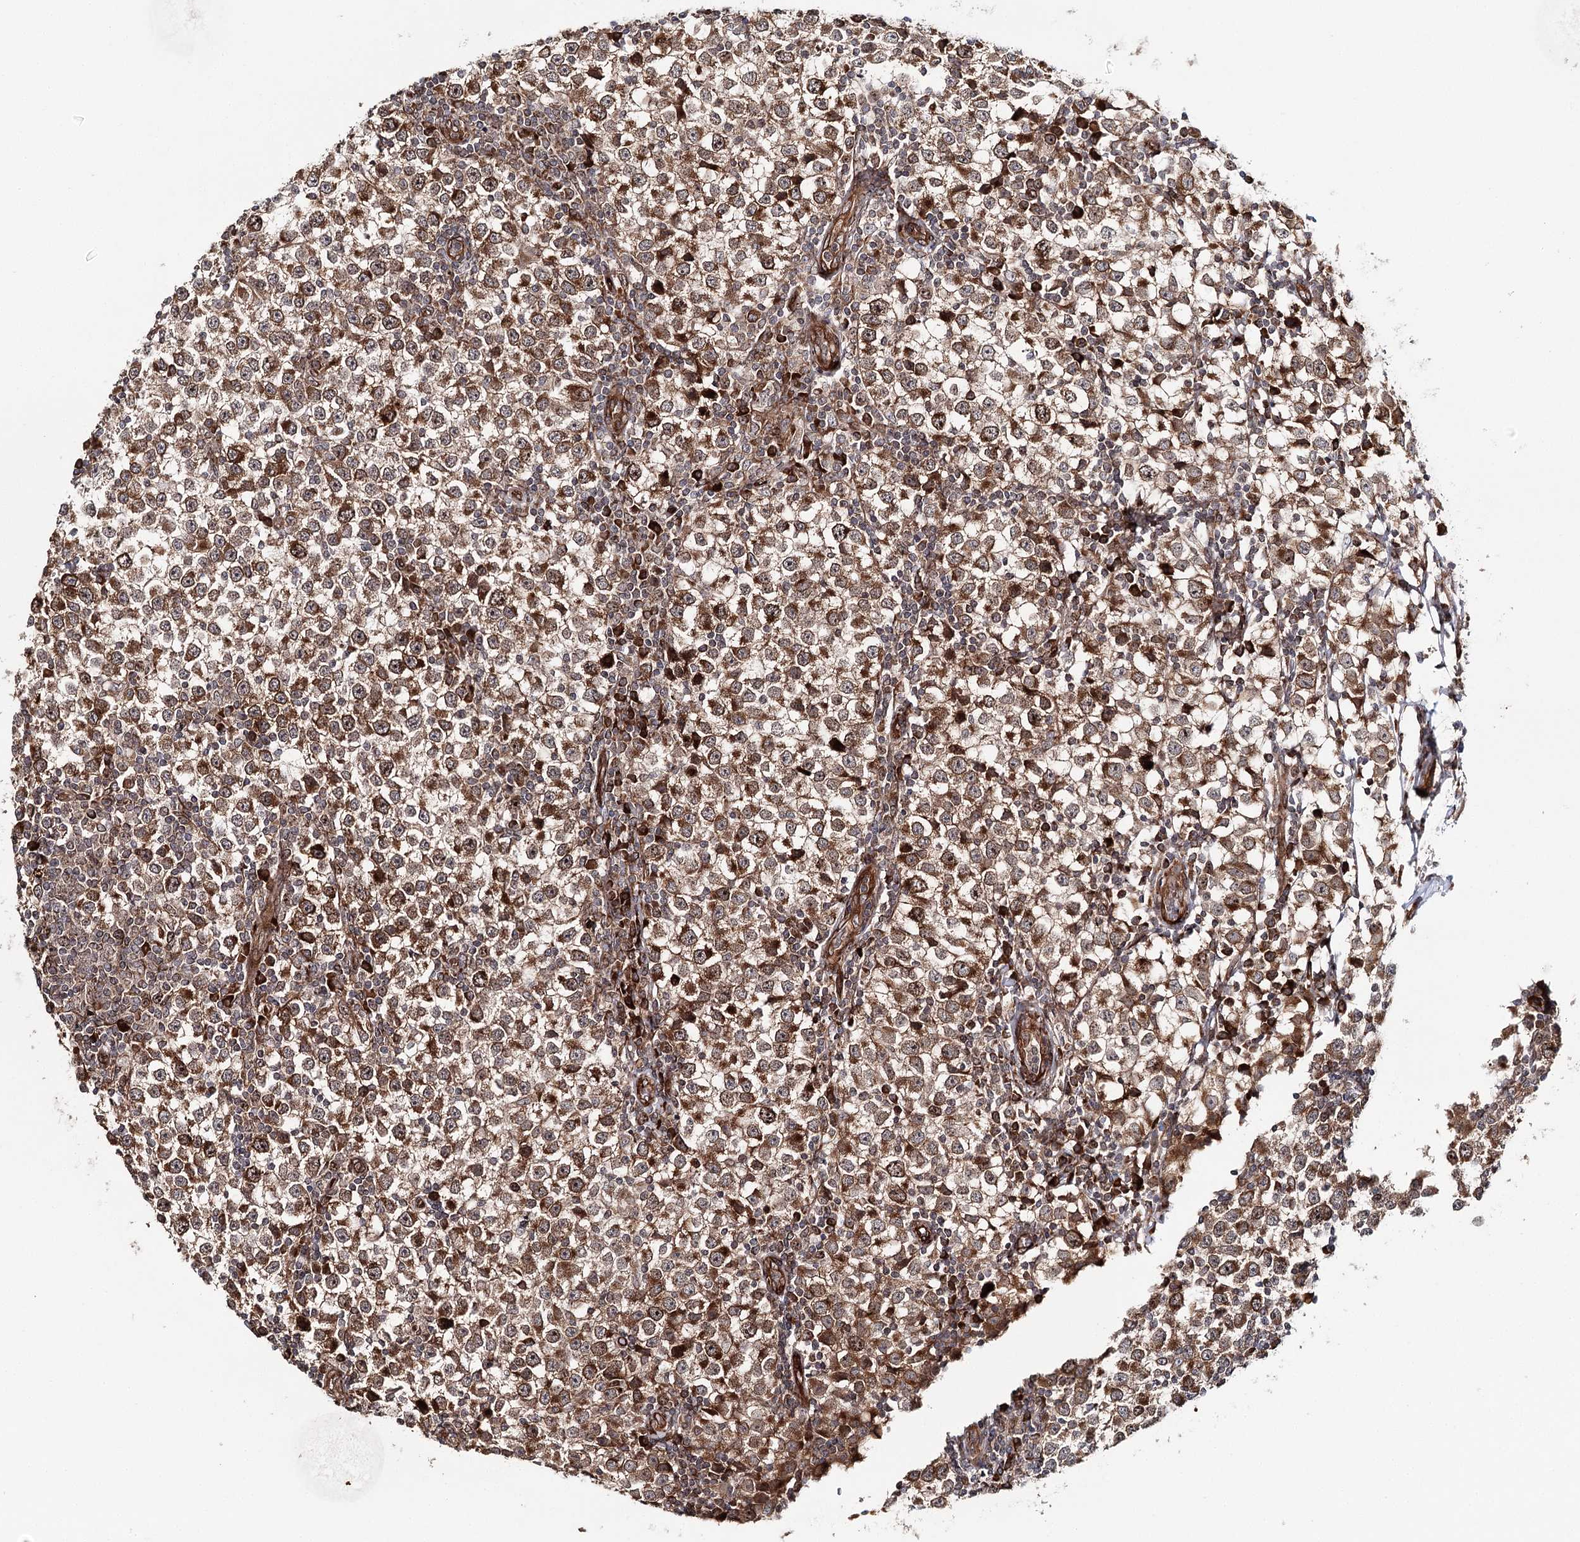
{"staining": {"intensity": "moderate", "quantity": ">75%", "location": "cytoplasmic/membranous,nuclear"}, "tissue": "testis cancer", "cell_type": "Tumor cells", "image_type": "cancer", "snomed": [{"axis": "morphology", "description": "Seminoma, NOS"}, {"axis": "topography", "description": "Testis"}], "caption": "Immunohistochemical staining of human testis seminoma exhibits moderate cytoplasmic/membranous and nuclear protein expression in about >75% of tumor cells.", "gene": "MKNK1", "patient": {"sex": "male", "age": 65}}